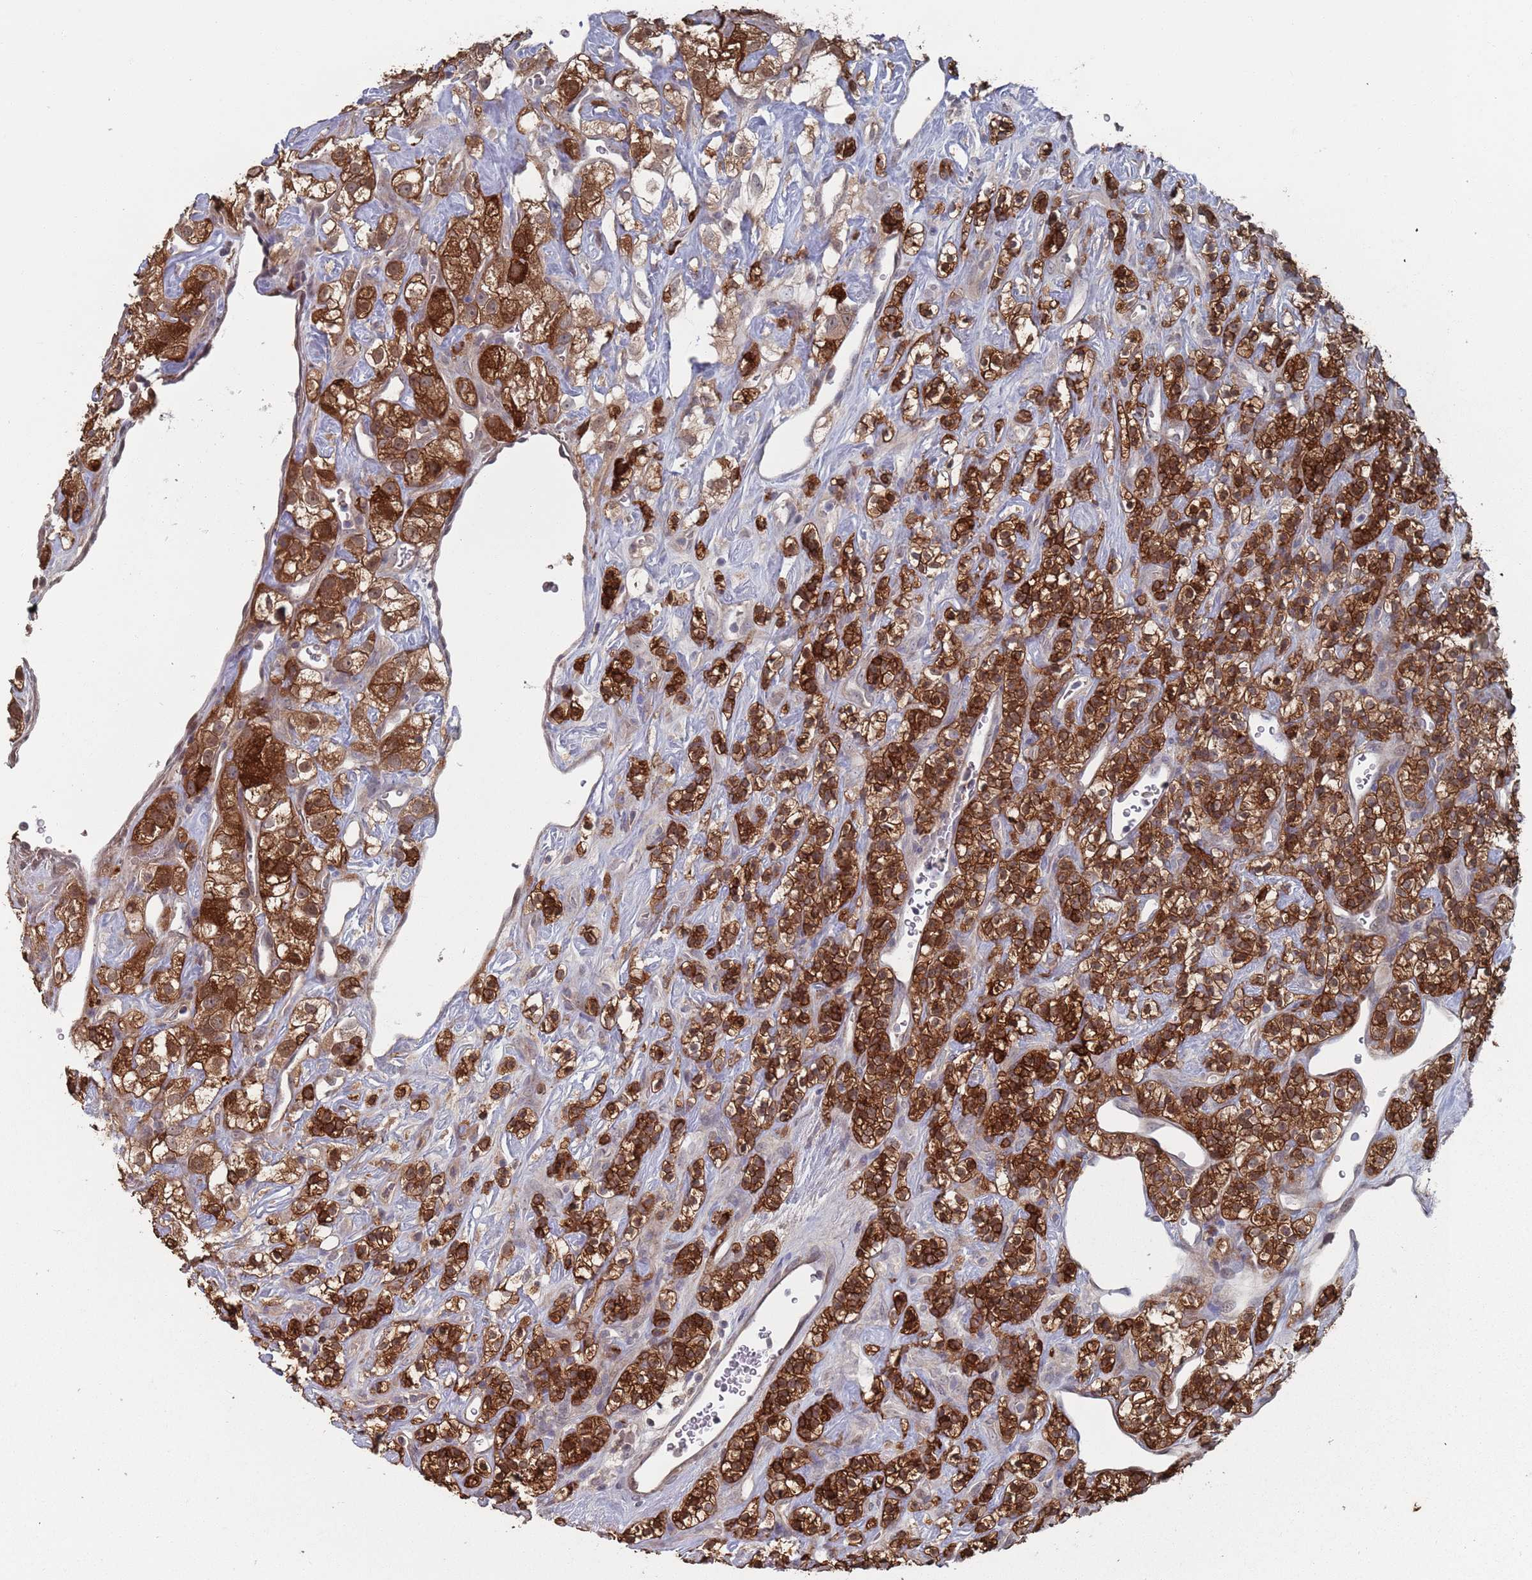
{"staining": {"intensity": "strong", "quantity": ">75%", "location": "cytoplasmic/membranous"}, "tissue": "renal cancer", "cell_type": "Tumor cells", "image_type": "cancer", "snomed": [{"axis": "morphology", "description": "Adenocarcinoma, NOS"}, {"axis": "topography", "description": "Kidney"}], "caption": "The photomicrograph demonstrates immunohistochemical staining of renal adenocarcinoma. There is strong cytoplasmic/membranous positivity is appreciated in about >75% of tumor cells. The staining was performed using DAB to visualize the protein expression in brown, while the nuclei were stained in blue with hematoxylin (Magnification: 20x).", "gene": "DGKD", "patient": {"sex": "male", "age": 77}}